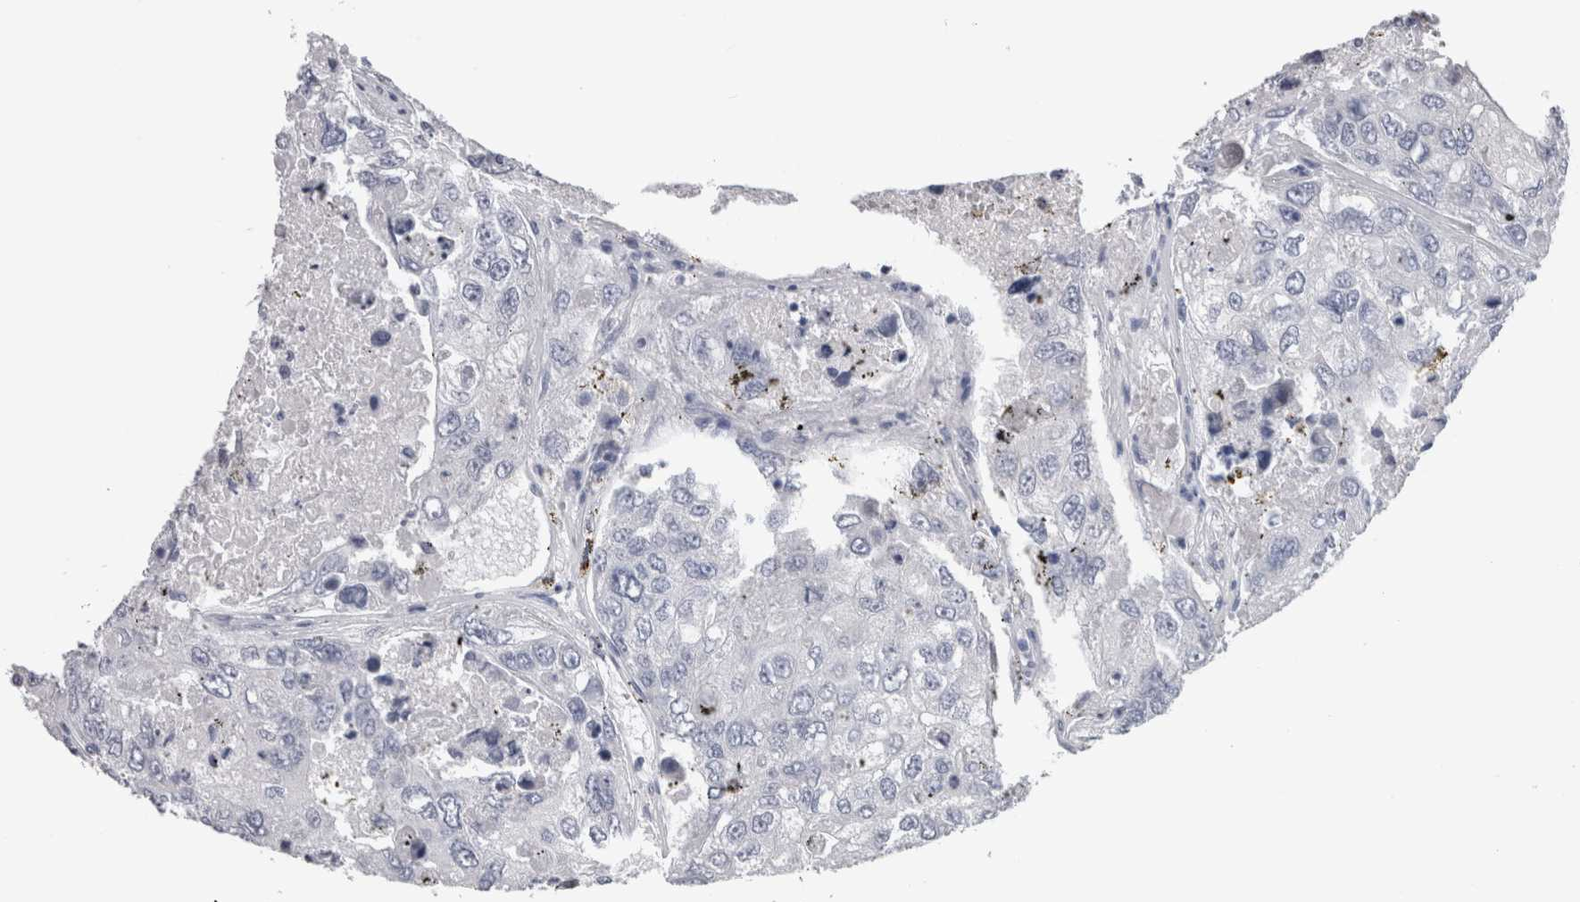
{"staining": {"intensity": "negative", "quantity": "none", "location": "none"}, "tissue": "urothelial cancer", "cell_type": "Tumor cells", "image_type": "cancer", "snomed": [{"axis": "morphology", "description": "Urothelial carcinoma, High grade"}, {"axis": "topography", "description": "Lymph node"}, {"axis": "topography", "description": "Urinary bladder"}], "caption": "High magnification brightfield microscopy of urothelial cancer stained with DAB (brown) and counterstained with hematoxylin (blue): tumor cells show no significant positivity. The staining is performed using DAB brown chromogen with nuclei counter-stained in using hematoxylin.", "gene": "CA8", "patient": {"sex": "male", "age": 51}}